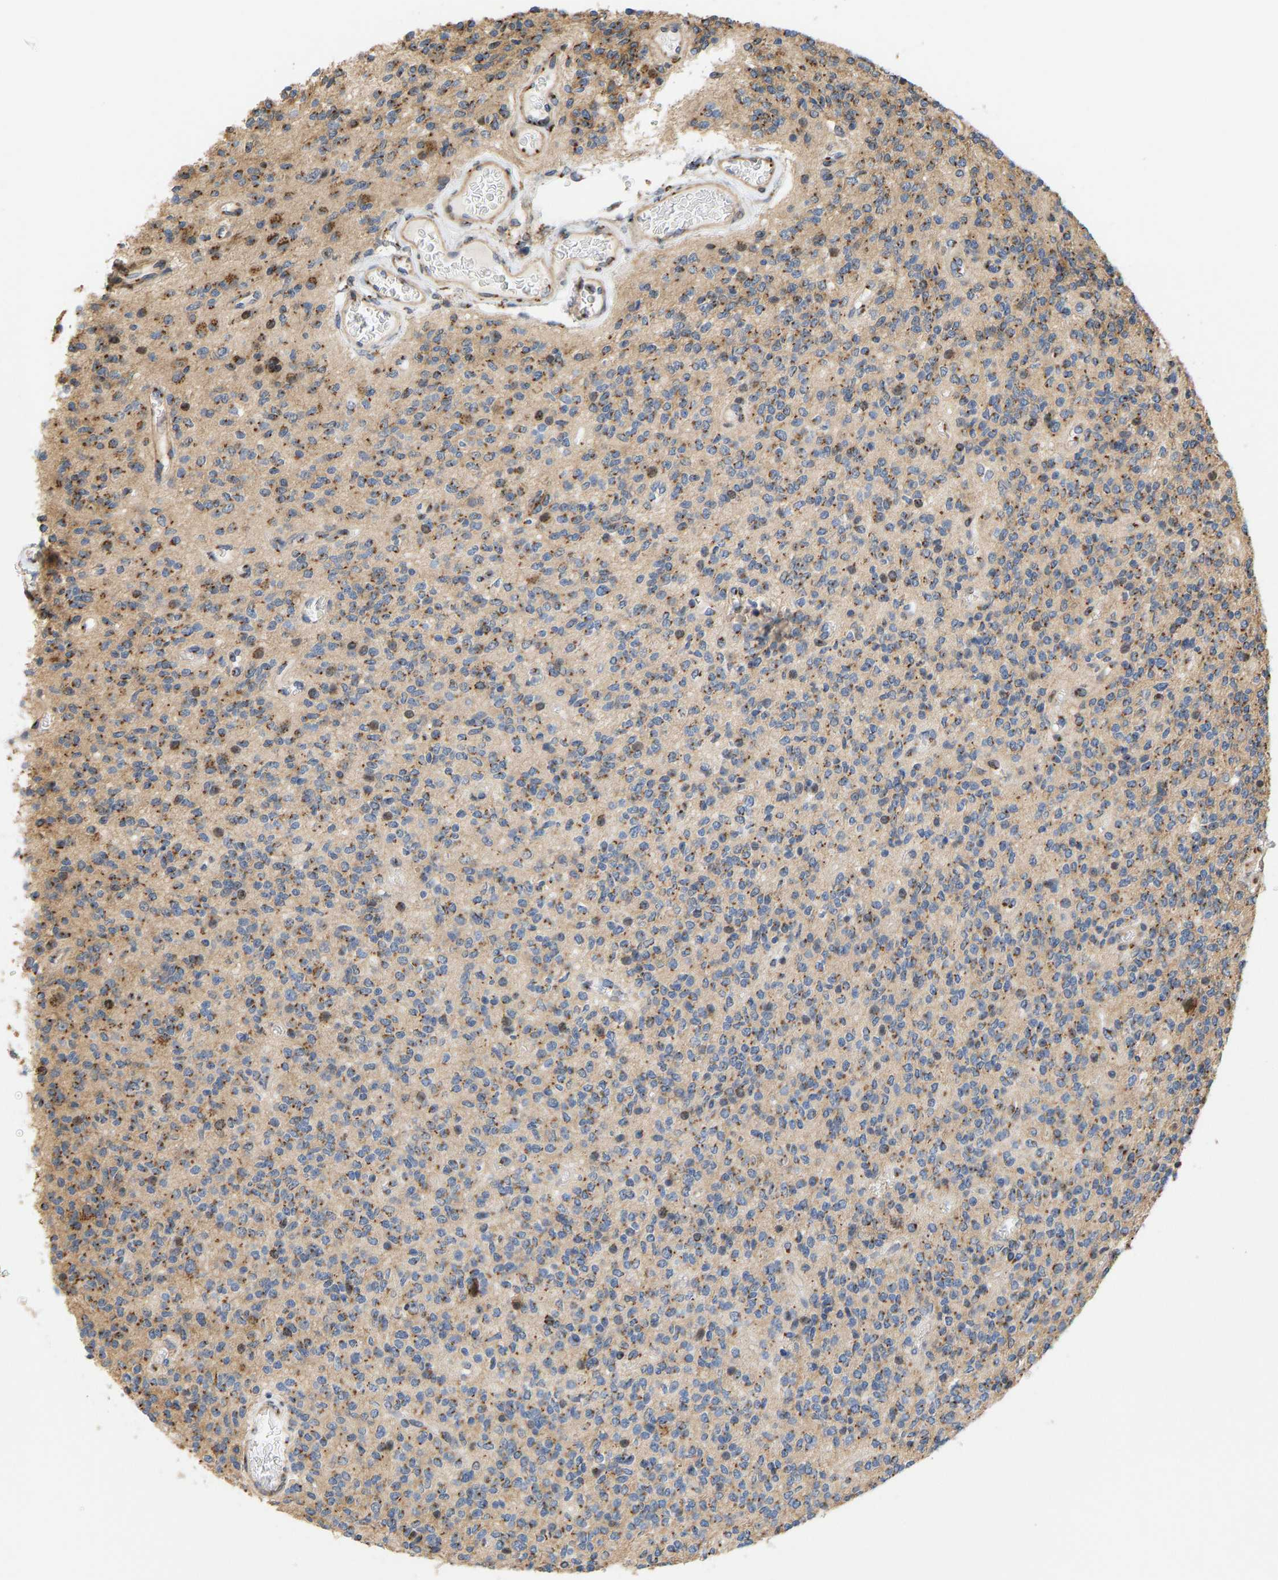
{"staining": {"intensity": "moderate", "quantity": ">75%", "location": "cytoplasmic/membranous"}, "tissue": "glioma", "cell_type": "Tumor cells", "image_type": "cancer", "snomed": [{"axis": "morphology", "description": "Glioma, malignant, High grade"}, {"axis": "topography", "description": "Brain"}], "caption": "Glioma stained for a protein (brown) reveals moderate cytoplasmic/membranous positive positivity in about >75% of tumor cells.", "gene": "YIPF4", "patient": {"sex": "male", "age": 34}}